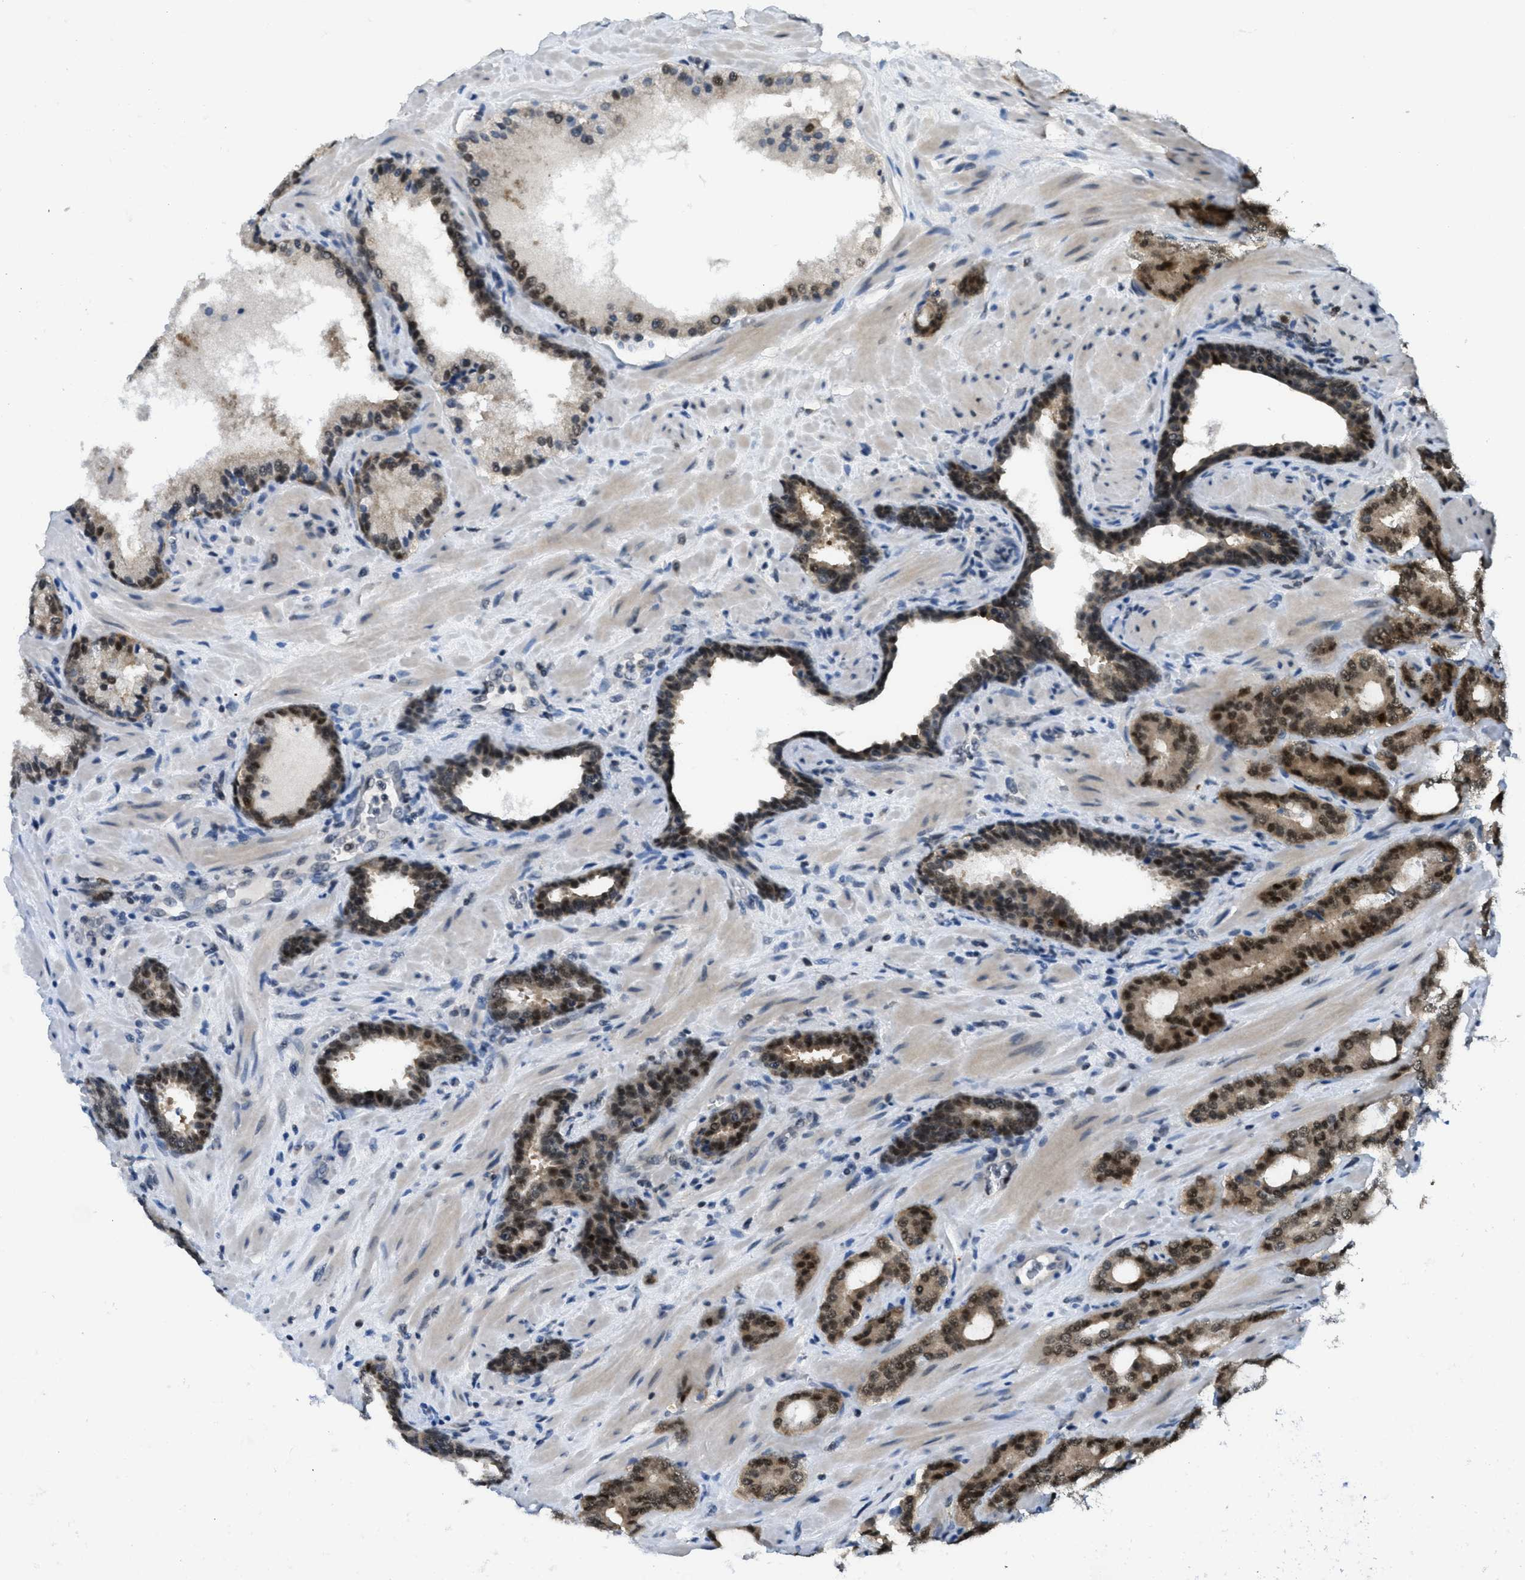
{"staining": {"intensity": "strong", "quantity": "25%-75%", "location": "cytoplasmic/membranous,nuclear"}, "tissue": "prostate cancer", "cell_type": "Tumor cells", "image_type": "cancer", "snomed": [{"axis": "morphology", "description": "Adenocarcinoma, Low grade"}, {"axis": "topography", "description": "Prostate"}], "caption": "Prostate cancer tissue exhibits strong cytoplasmic/membranous and nuclear positivity in about 25%-75% of tumor cells (DAB IHC with brightfield microscopy, high magnification).", "gene": "DNAJB1", "patient": {"sex": "male", "age": 63}}